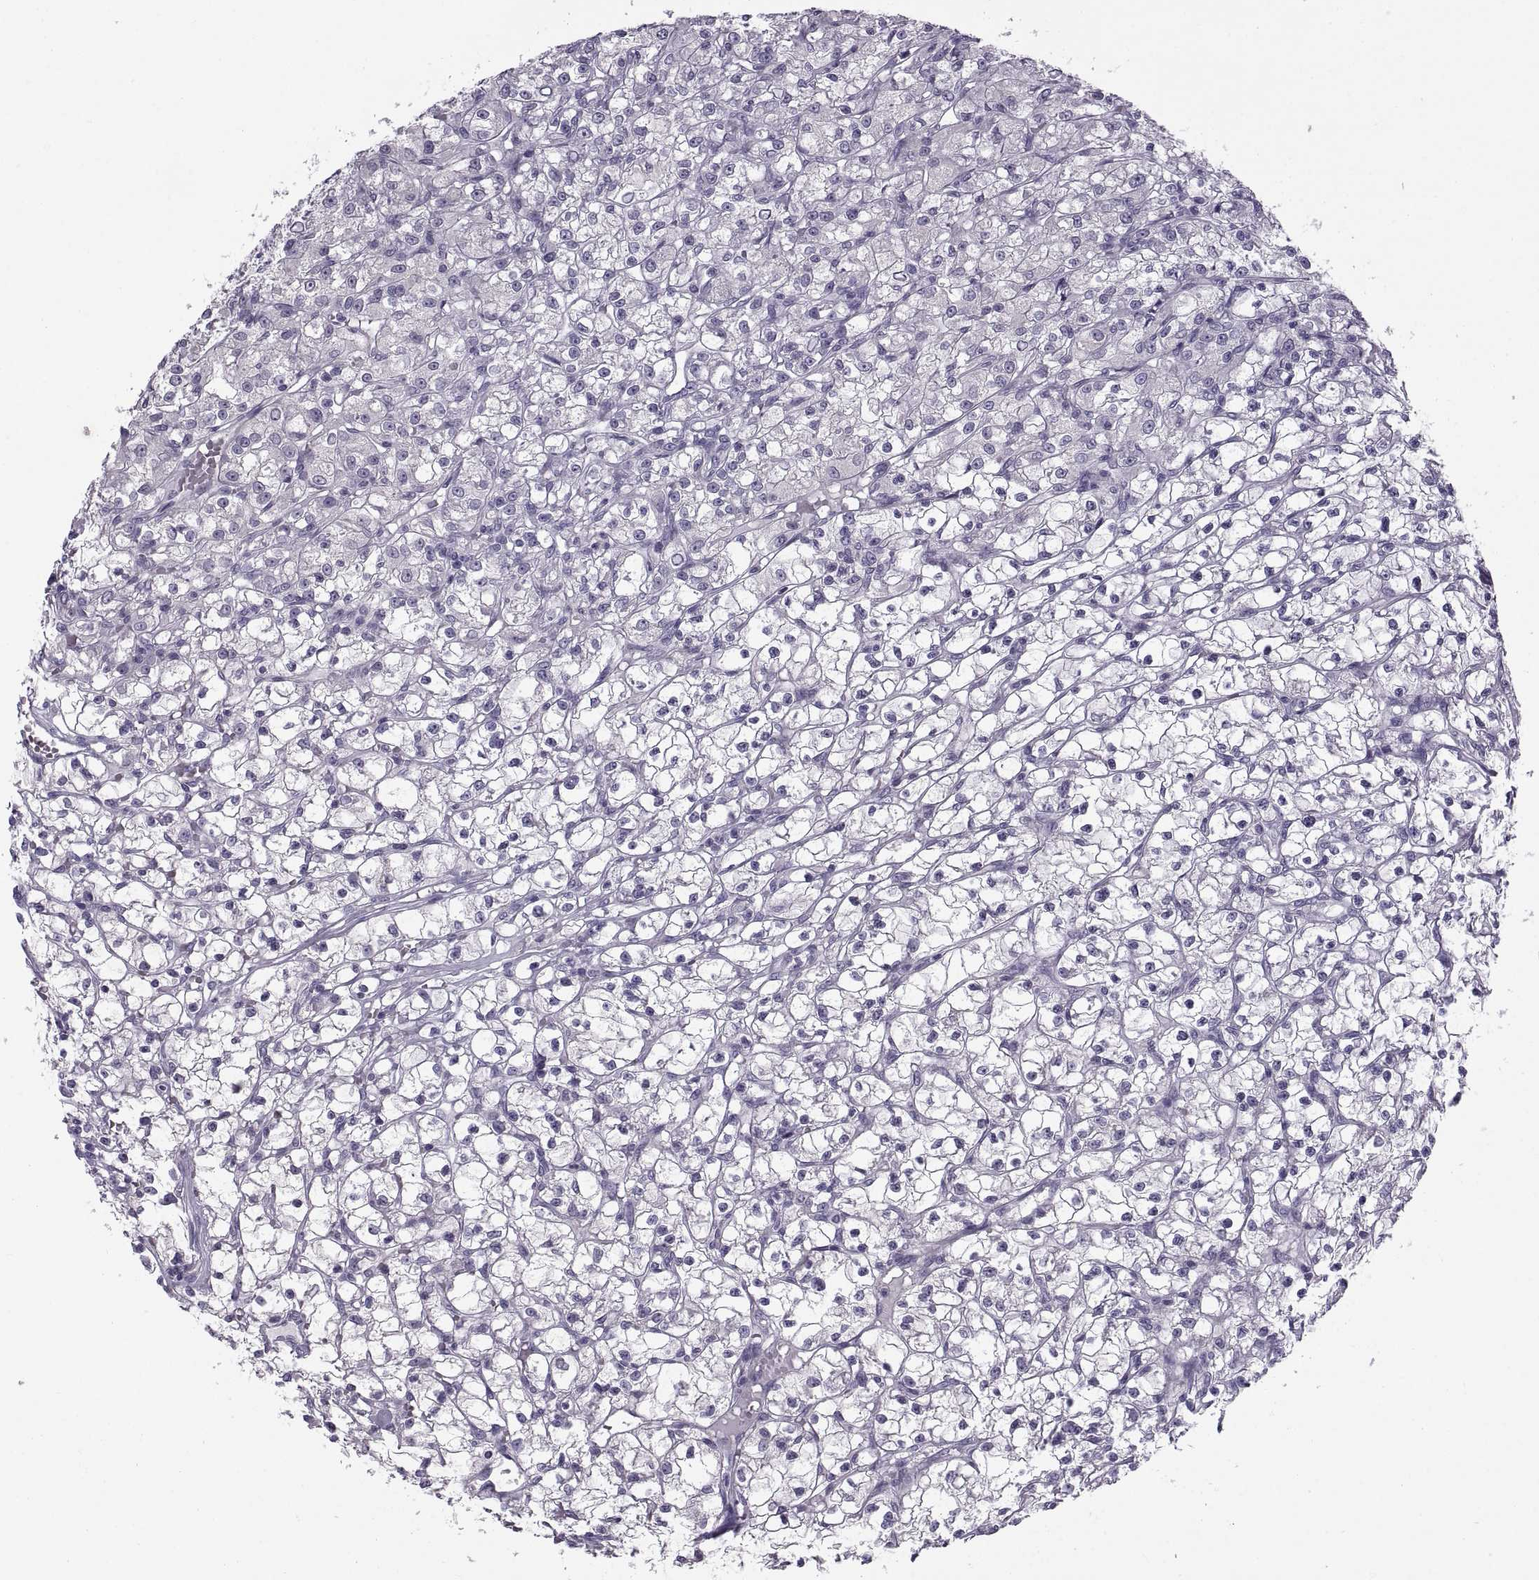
{"staining": {"intensity": "negative", "quantity": "none", "location": "none"}, "tissue": "renal cancer", "cell_type": "Tumor cells", "image_type": "cancer", "snomed": [{"axis": "morphology", "description": "Adenocarcinoma, NOS"}, {"axis": "topography", "description": "Kidney"}], "caption": "A micrograph of human renal cancer (adenocarcinoma) is negative for staining in tumor cells. The staining is performed using DAB brown chromogen with nuclei counter-stained in using hematoxylin.", "gene": "BSPH1", "patient": {"sex": "female", "age": 59}}